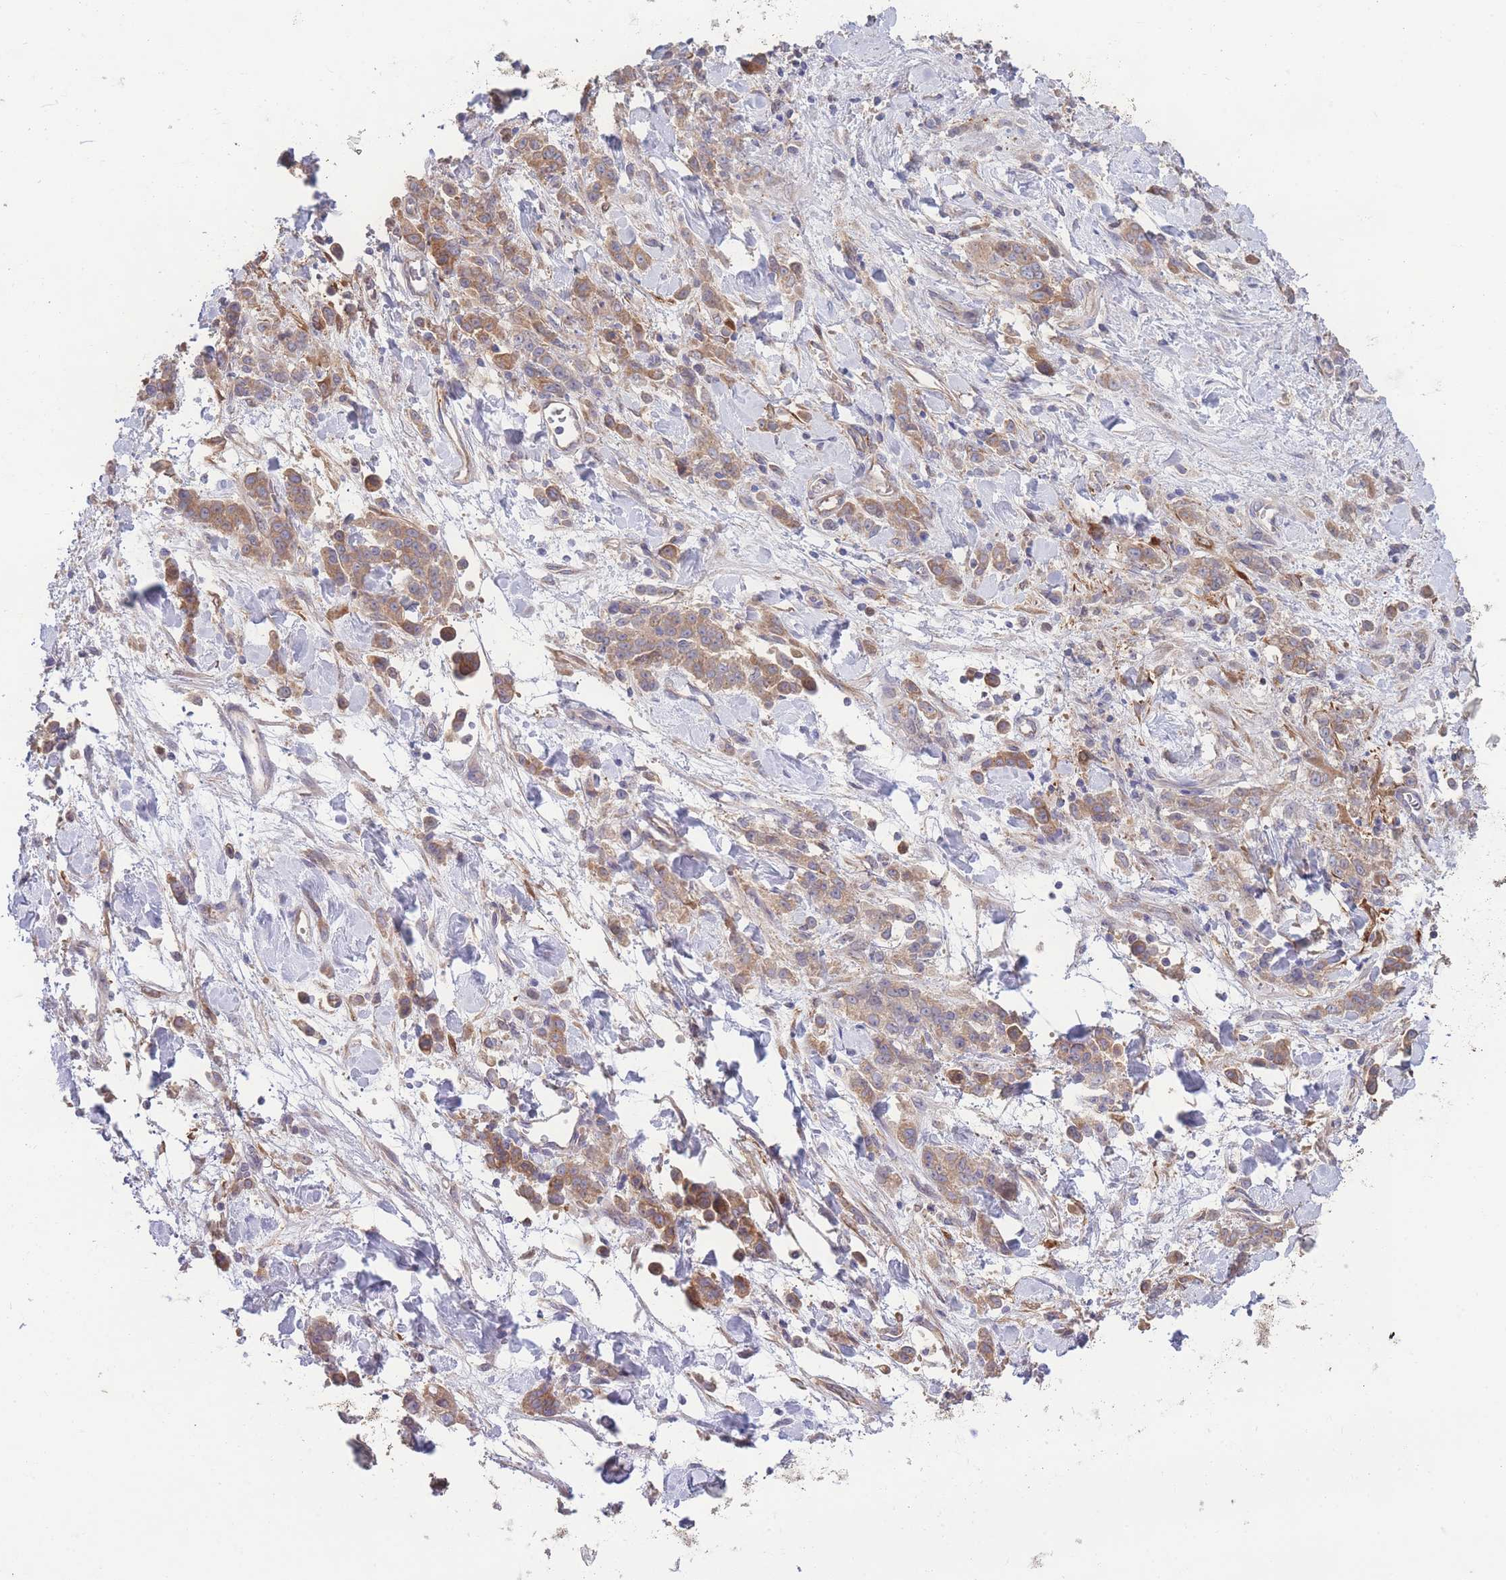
{"staining": {"intensity": "moderate", "quantity": "25%-75%", "location": "cytoplasmic/membranous"}, "tissue": "stomach cancer", "cell_type": "Tumor cells", "image_type": "cancer", "snomed": [{"axis": "morphology", "description": "Normal tissue, NOS"}, {"axis": "morphology", "description": "Adenocarcinoma, NOS"}, {"axis": "topography", "description": "Stomach"}], "caption": "Immunohistochemistry (DAB) staining of stomach adenocarcinoma demonstrates moderate cytoplasmic/membranous protein expression in about 25%-75% of tumor cells.", "gene": "STEAP3", "patient": {"sex": "male", "age": 82}}